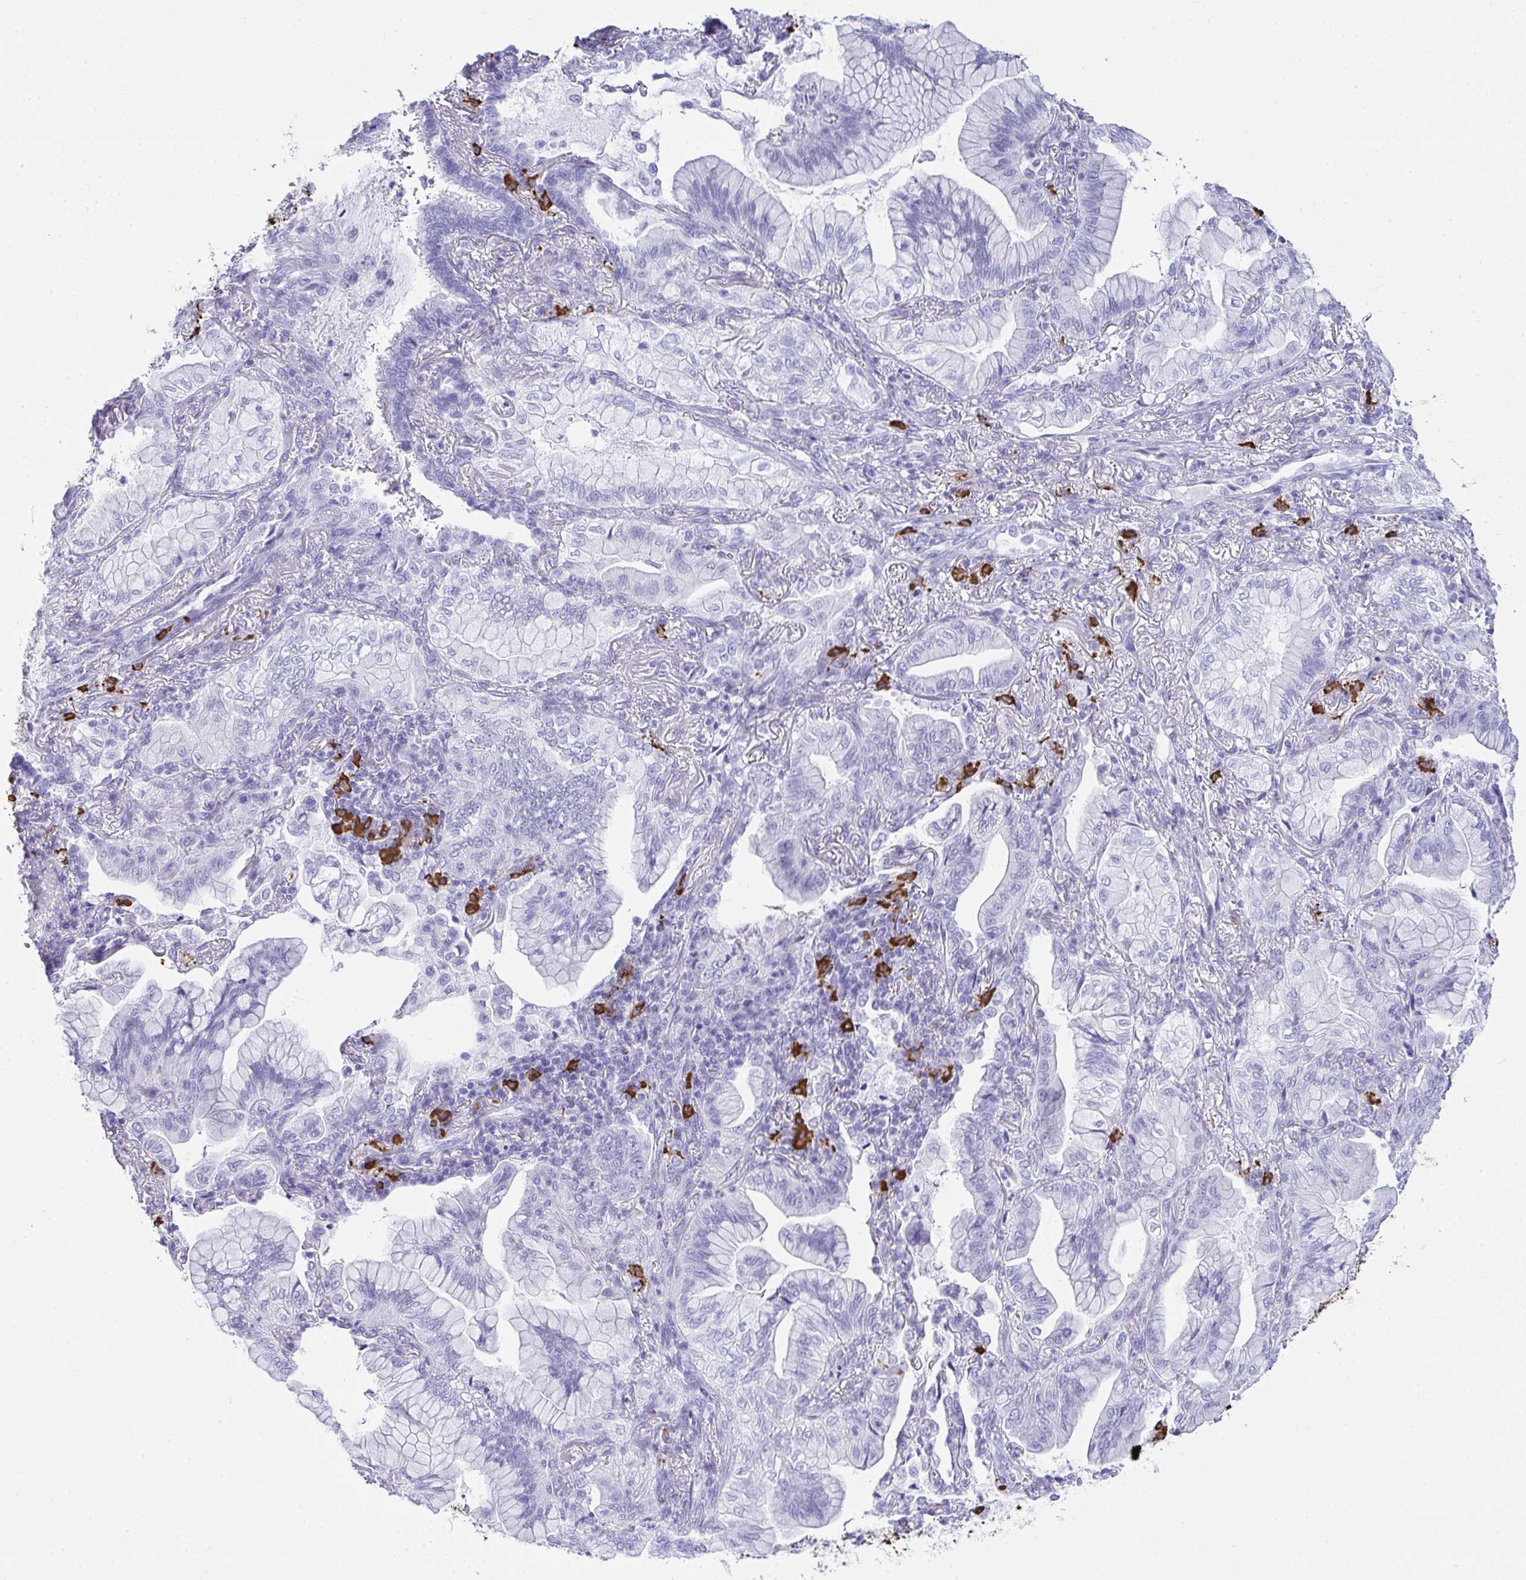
{"staining": {"intensity": "negative", "quantity": "none", "location": "none"}, "tissue": "lung cancer", "cell_type": "Tumor cells", "image_type": "cancer", "snomed": [{"axis": "morphology", "description": "Adenocarcinoma, NOS"}, {"axis": "topography", "description": "Lung"}], "caption": "Human lung cancer (adenocarcinoma) stained for a protein using immunohistochemistry reveals no expression in tumor cells.", "gene": "CDADC1", "patient": {"sex": "male", "age": 77}}